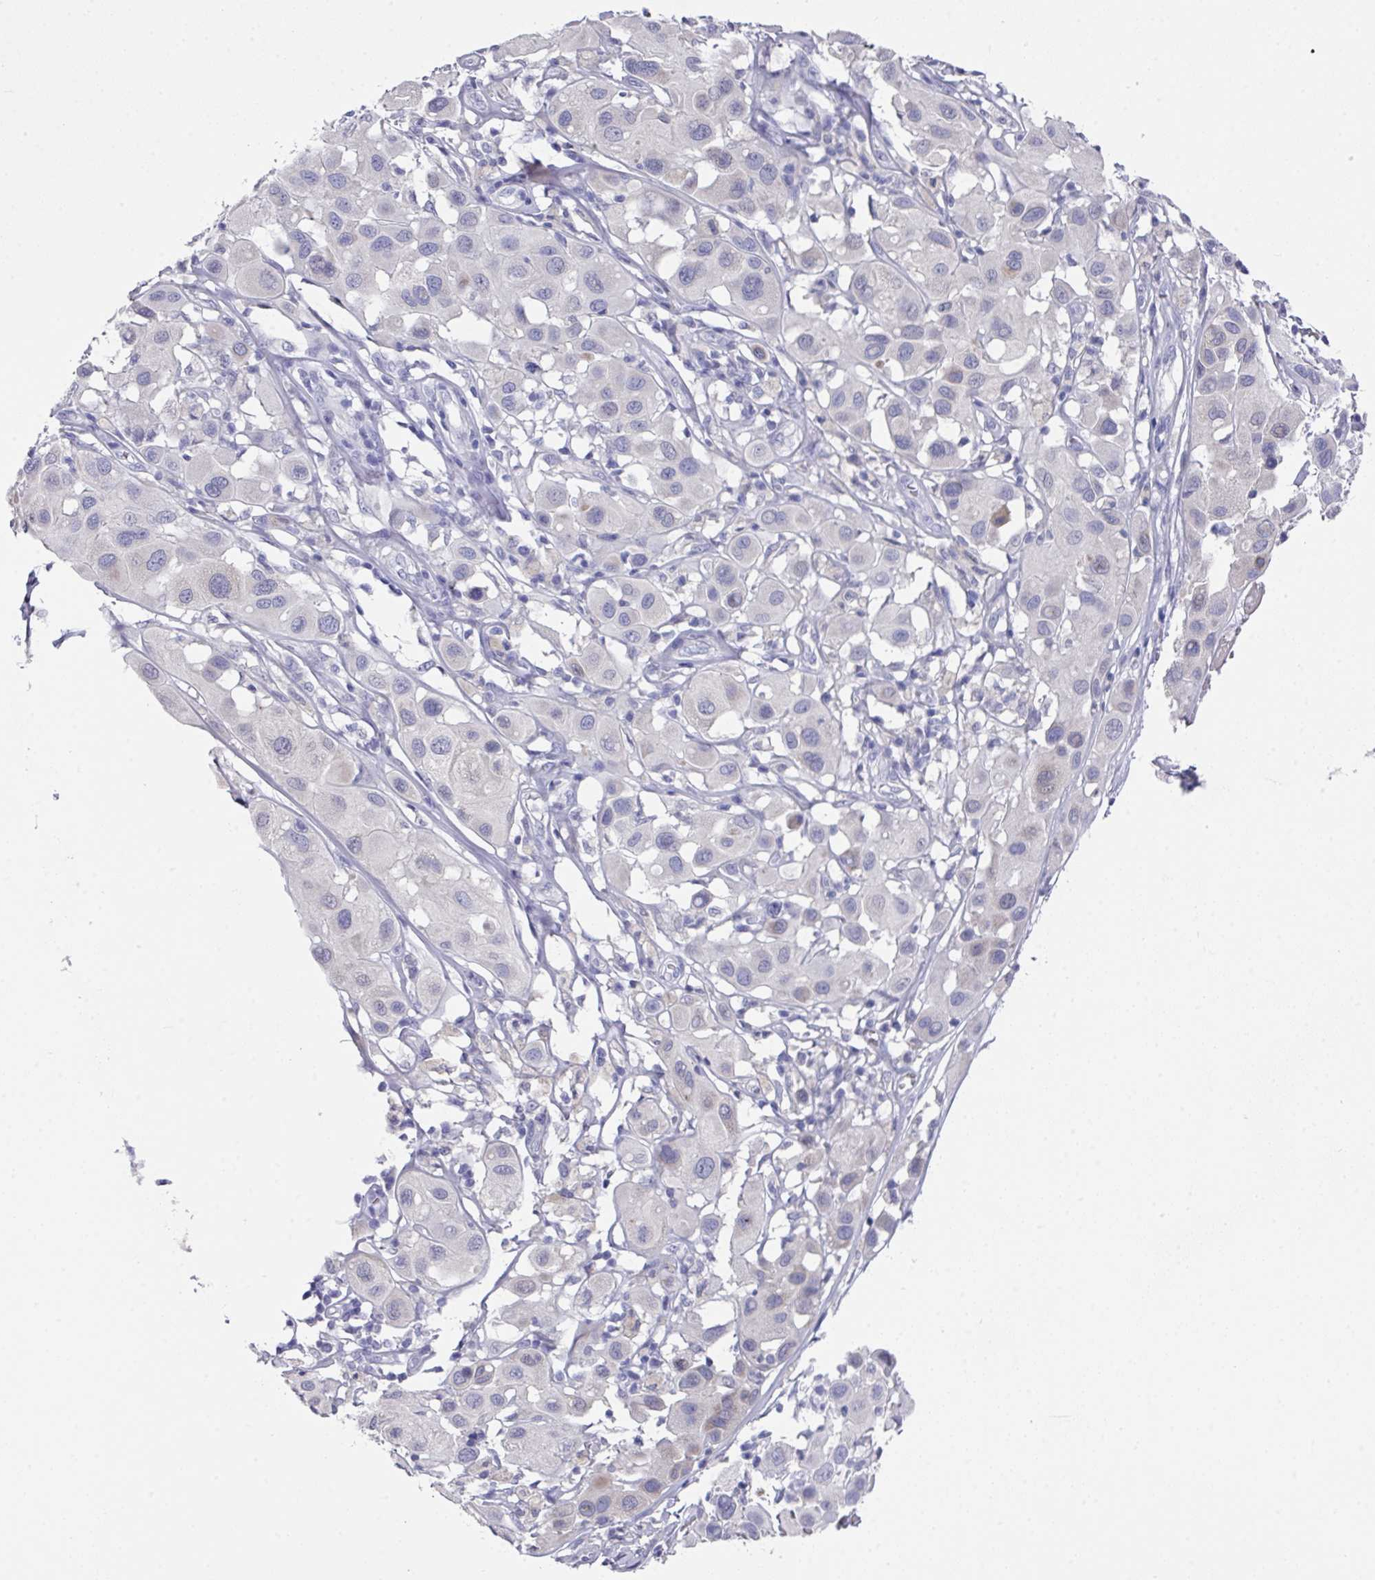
{"staining": {"intensity": "negative", "quantity": "none", "location": "none"}, "tissue": "melanoma", "cell_type": "Tumor cells", "image_type": "cancer", "snomed": [{"axis": "morphology", "description": "Malignant melanoma, Metastatic site"}, {"axis": "topography", "description": "Skin"}], "caption": "A high-resolution histopathology image shows immunohistochemistry (IHC) staining of melanoma, which shows no significant staining in tumor cells. (DAB immunohistochemistry (IHC), high magnification).", "gene": "DAZL", "patient": {"sex": "male", "age": 41}}